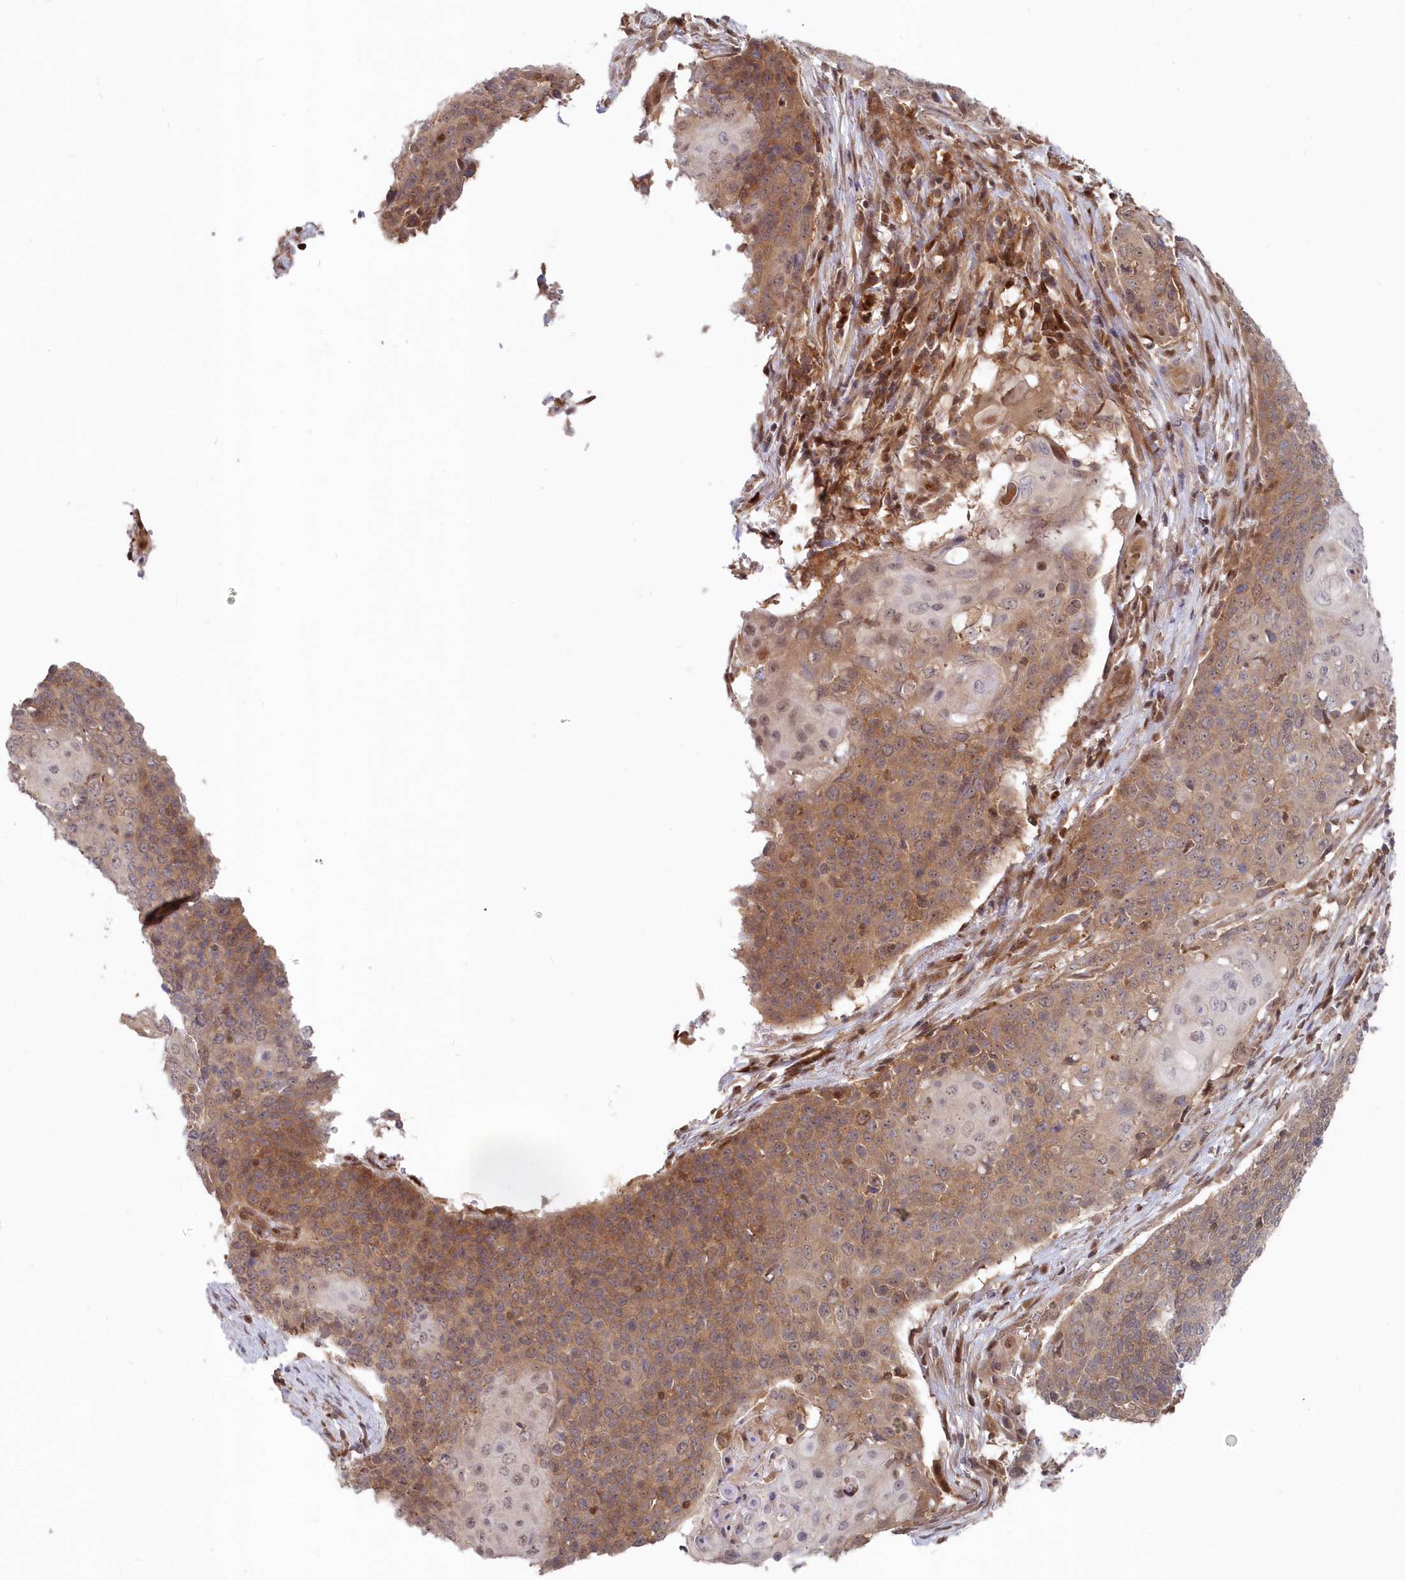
{"staining": {"intensity": "moderate", "quantity": ">75%", "location": "cytoplasmic/membranous,nuclear"}, "tissue": "cervical cancer", "cell_type": "Tumor cells", "image_type": "cancer", "snomed": [{"axis": "morphology", "description": "Squamous cell carcinoma, NOS"}, {"axis": "topography", "description": "Cervix"}], "caption": "About >75% of tumor cells in human cervical squamous cell carcinoma demonstrate moderate cytoplasmic/membranous and nuclear protein expression as visualized by brown immunohistochemical staining.", "gene": "ABHD14B", "patient": {"sex": "female", "age": 39}}